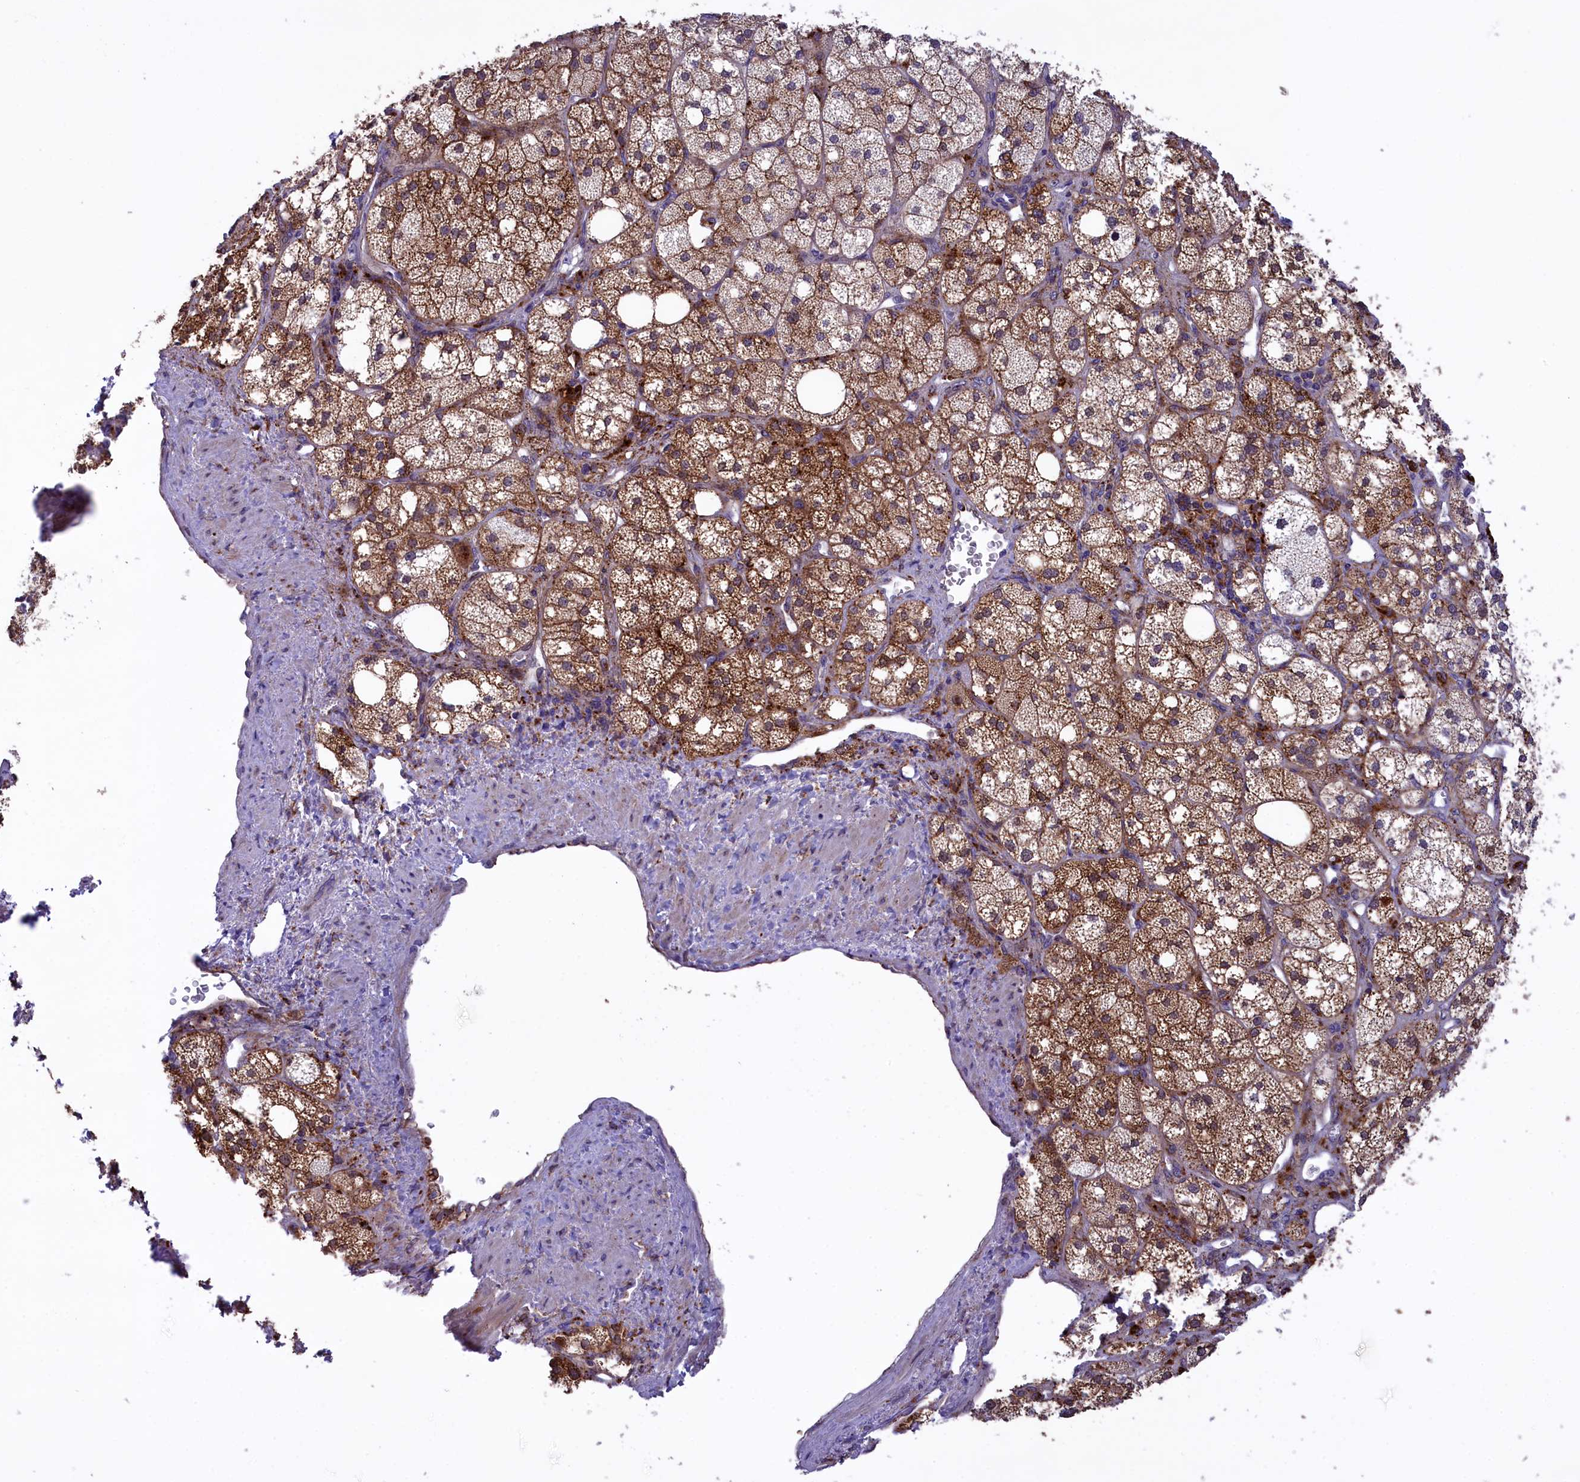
{"staining": {"intensity": "strong", "quantity": "25%-75%", "location": "cytoplasmic/membranous,nuclear"}, "tissue": "adrenal gland", "cell_type": "Glandular cells", "image_type": "normal", "snomed": [{"axis": "morphology", "description": "Normal tissue, NOS"}, {"axis": "topography", "description": "Adrenal gland"}], "caption": "Immunohistochemical staining of benign human adrenal gland displays strong cytoplasmic/membranous,nuclear protein staining in about 25%-75% of glandular cells. Nuclei are stained in blue.", "gene": "MAN2B1", "patient": {"sex": "male", "age": 61}}